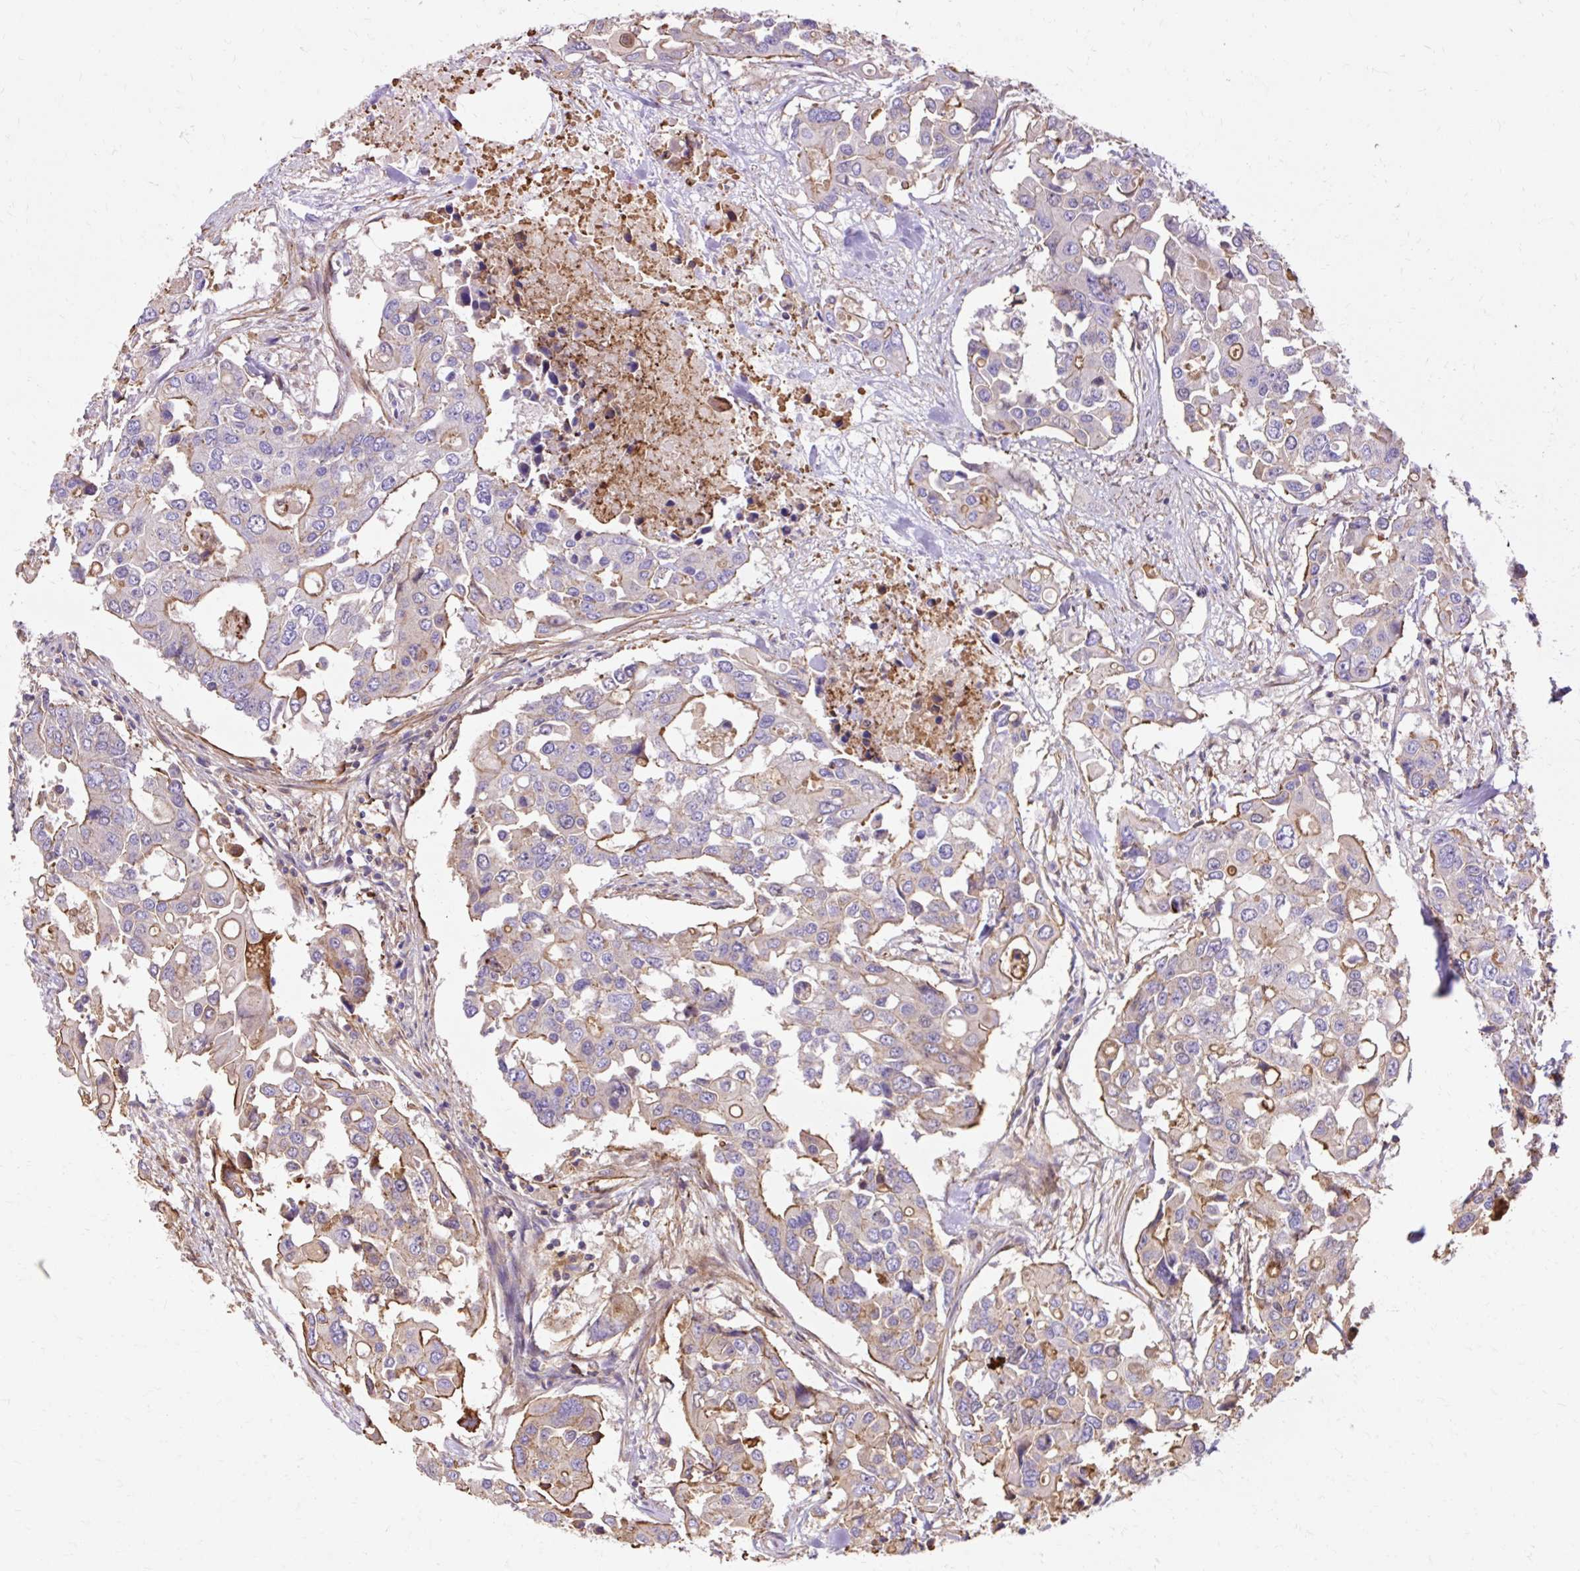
{"staining": {"intensity": "moderate", "quantity": "<25%", "location": "cytoplasmic/membranous"}, "tissue": "colorectal cancer", "cell_type": "Tumor cells", "image_type": "cancer", "snomed": [{"axis": "morphology", "description": "Adenocarcinoma, NOS"}, {"axis": "topography", "description": "Colon"}], "caption": "About <25% of tumor cells in colorectal cancer (adenocarcinoma) display moderate cytoplasmic/membranous protein staining as visualized by brown immunohistochemical staining.", "gene": "TBC1D2B", "patient": {"sex": "male", "age": 77}}